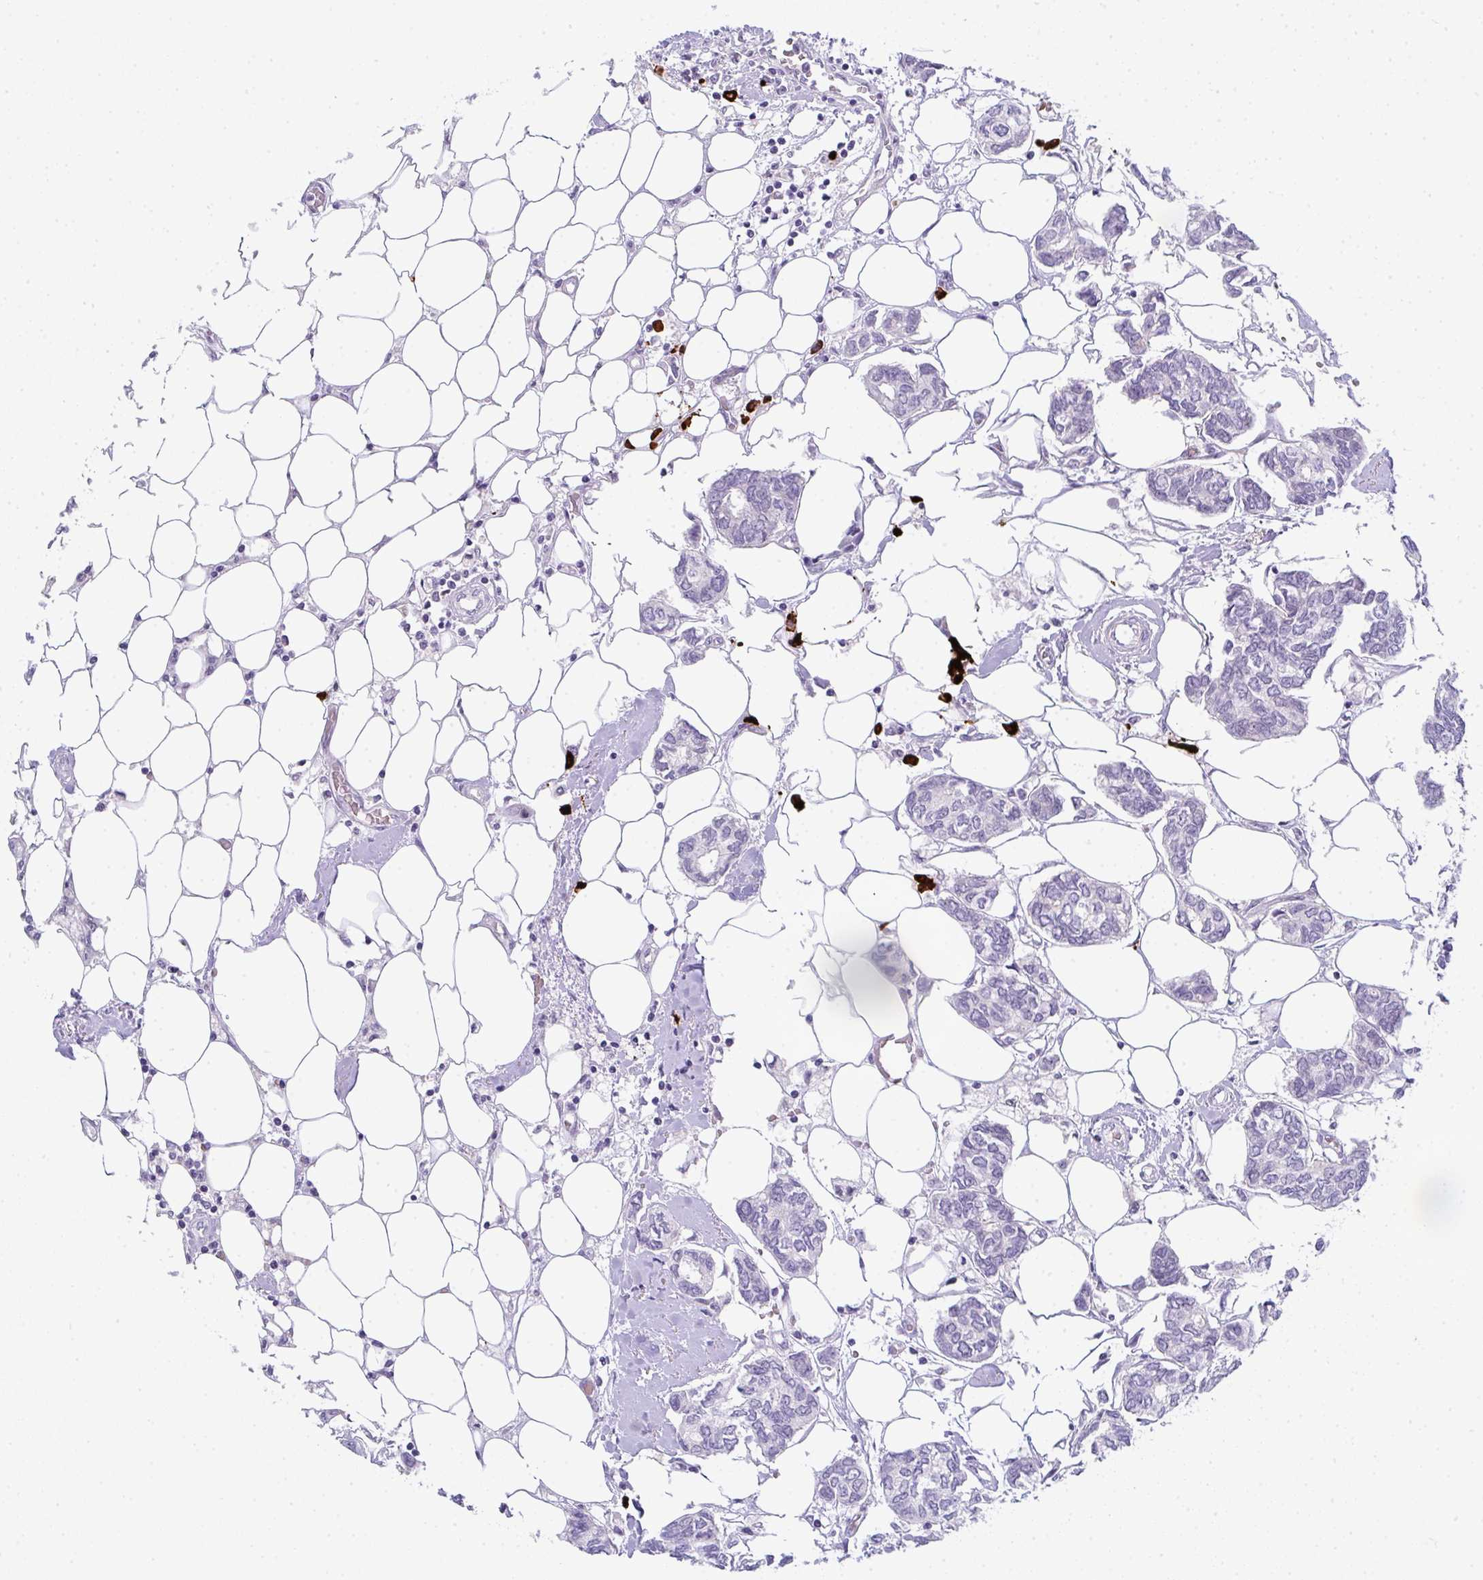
{"staining": {"intensity": "negative", "quantity": "none", "location": "none"}, "tissue": "breast cancer", "cell_type": "Tumor cells", "image_type": "cancer", "snomed": [{"axis": "morphology", "description": "Duct carcinoma"}, {"axis": "topography", "description": "Breast"}], "caption": "Infiltrating ductal carcinoma (breast) was stained to show a protein in brown. There is no significant expression in tumor cells.", "gene": "CACNA1S", "patient": {"sex": "female", "age": 73}}